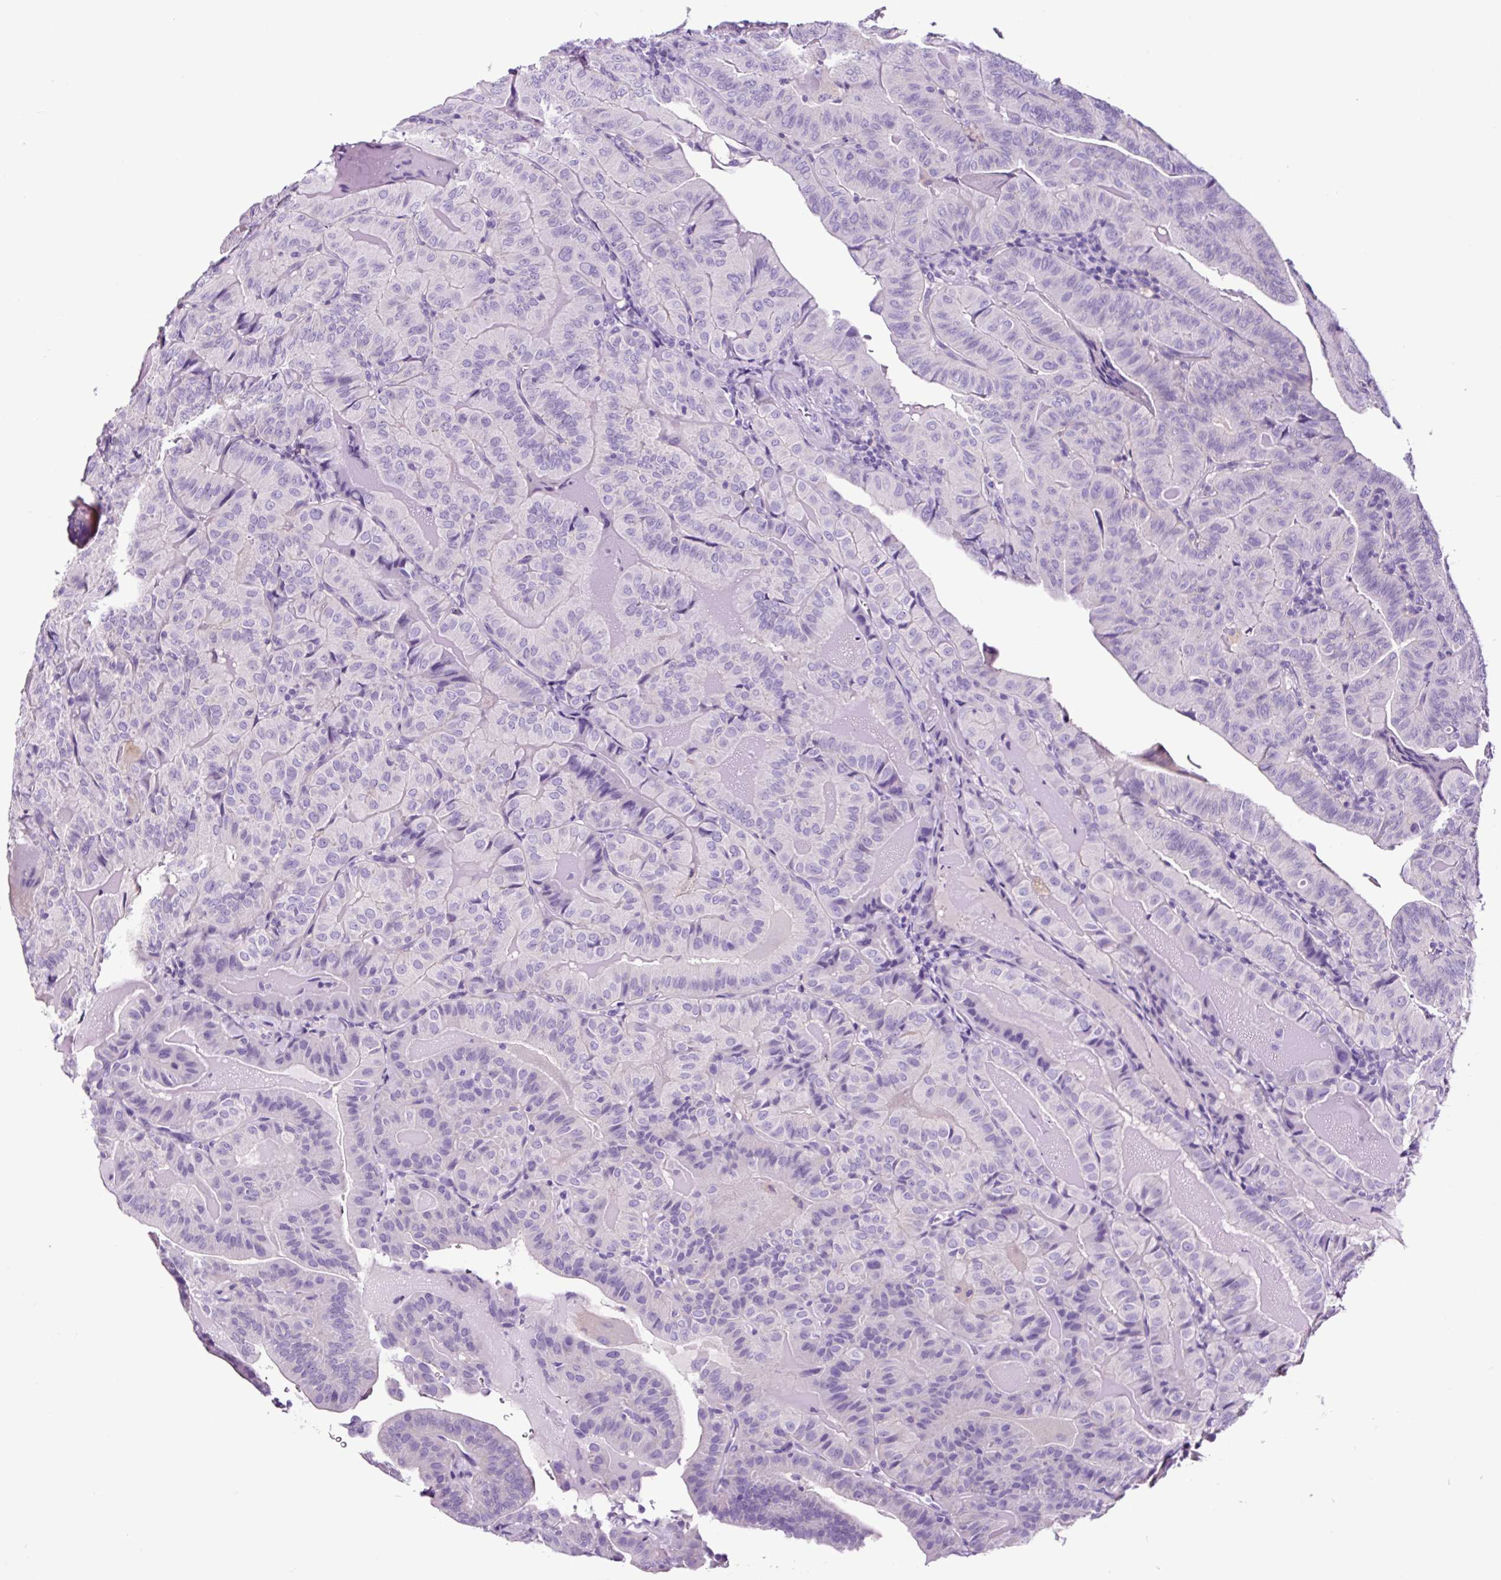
{"staining": {"intensity": "negative", "quantity": "none", "location": "none"}, "tissue": "thyroid cancer", "cell_type": "Tumor cells", "image_type": "cancer", "snomed": [{"axis": "morphology", "description": "Papillary adenocarcinoma, NOS"}, {"axis": "topography", "description": "Thyroid gland"}], "caption": "There is no significant positivity in tumor cells of thyroid cancer.", "gene": "FBXL7", "patient": {"sex": "female", "age": 68}}